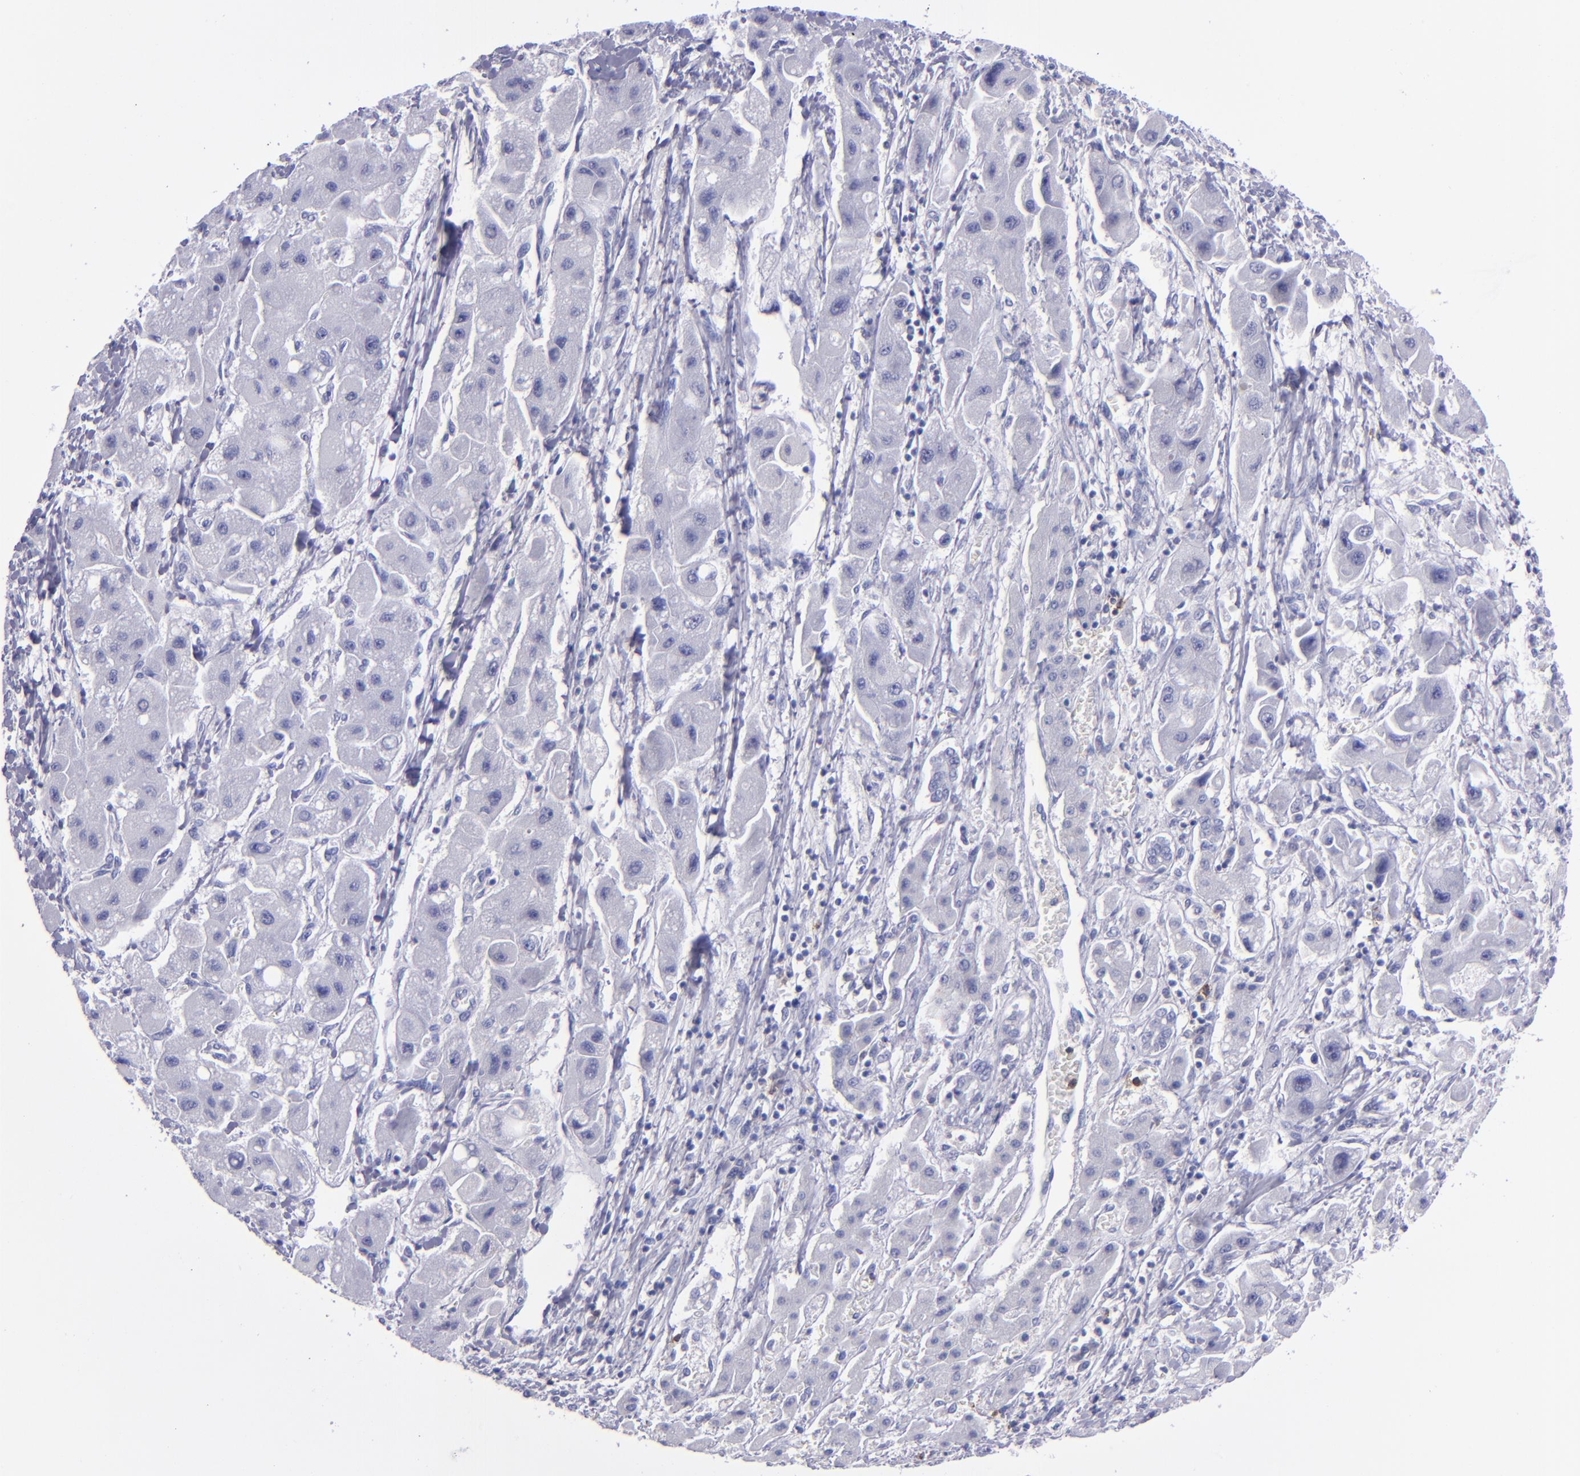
{"staining": {"intensity": "negative", "quantity": "none", "location": "none"}, "tissue": "liver cancer", "cell_type": "Tumor cells", "image_type": "cancer", "snomed": [{"axis": "morphology", "description": "Carcinoma, Hepatocellular, NOS"}, {"axis": "topography", "description": "Liver"}], "caption": "Tumor cells show no significant protein positivity in liver cancer.", "gene": "CD37", "patient": {"sex": "male", "age": 24}}